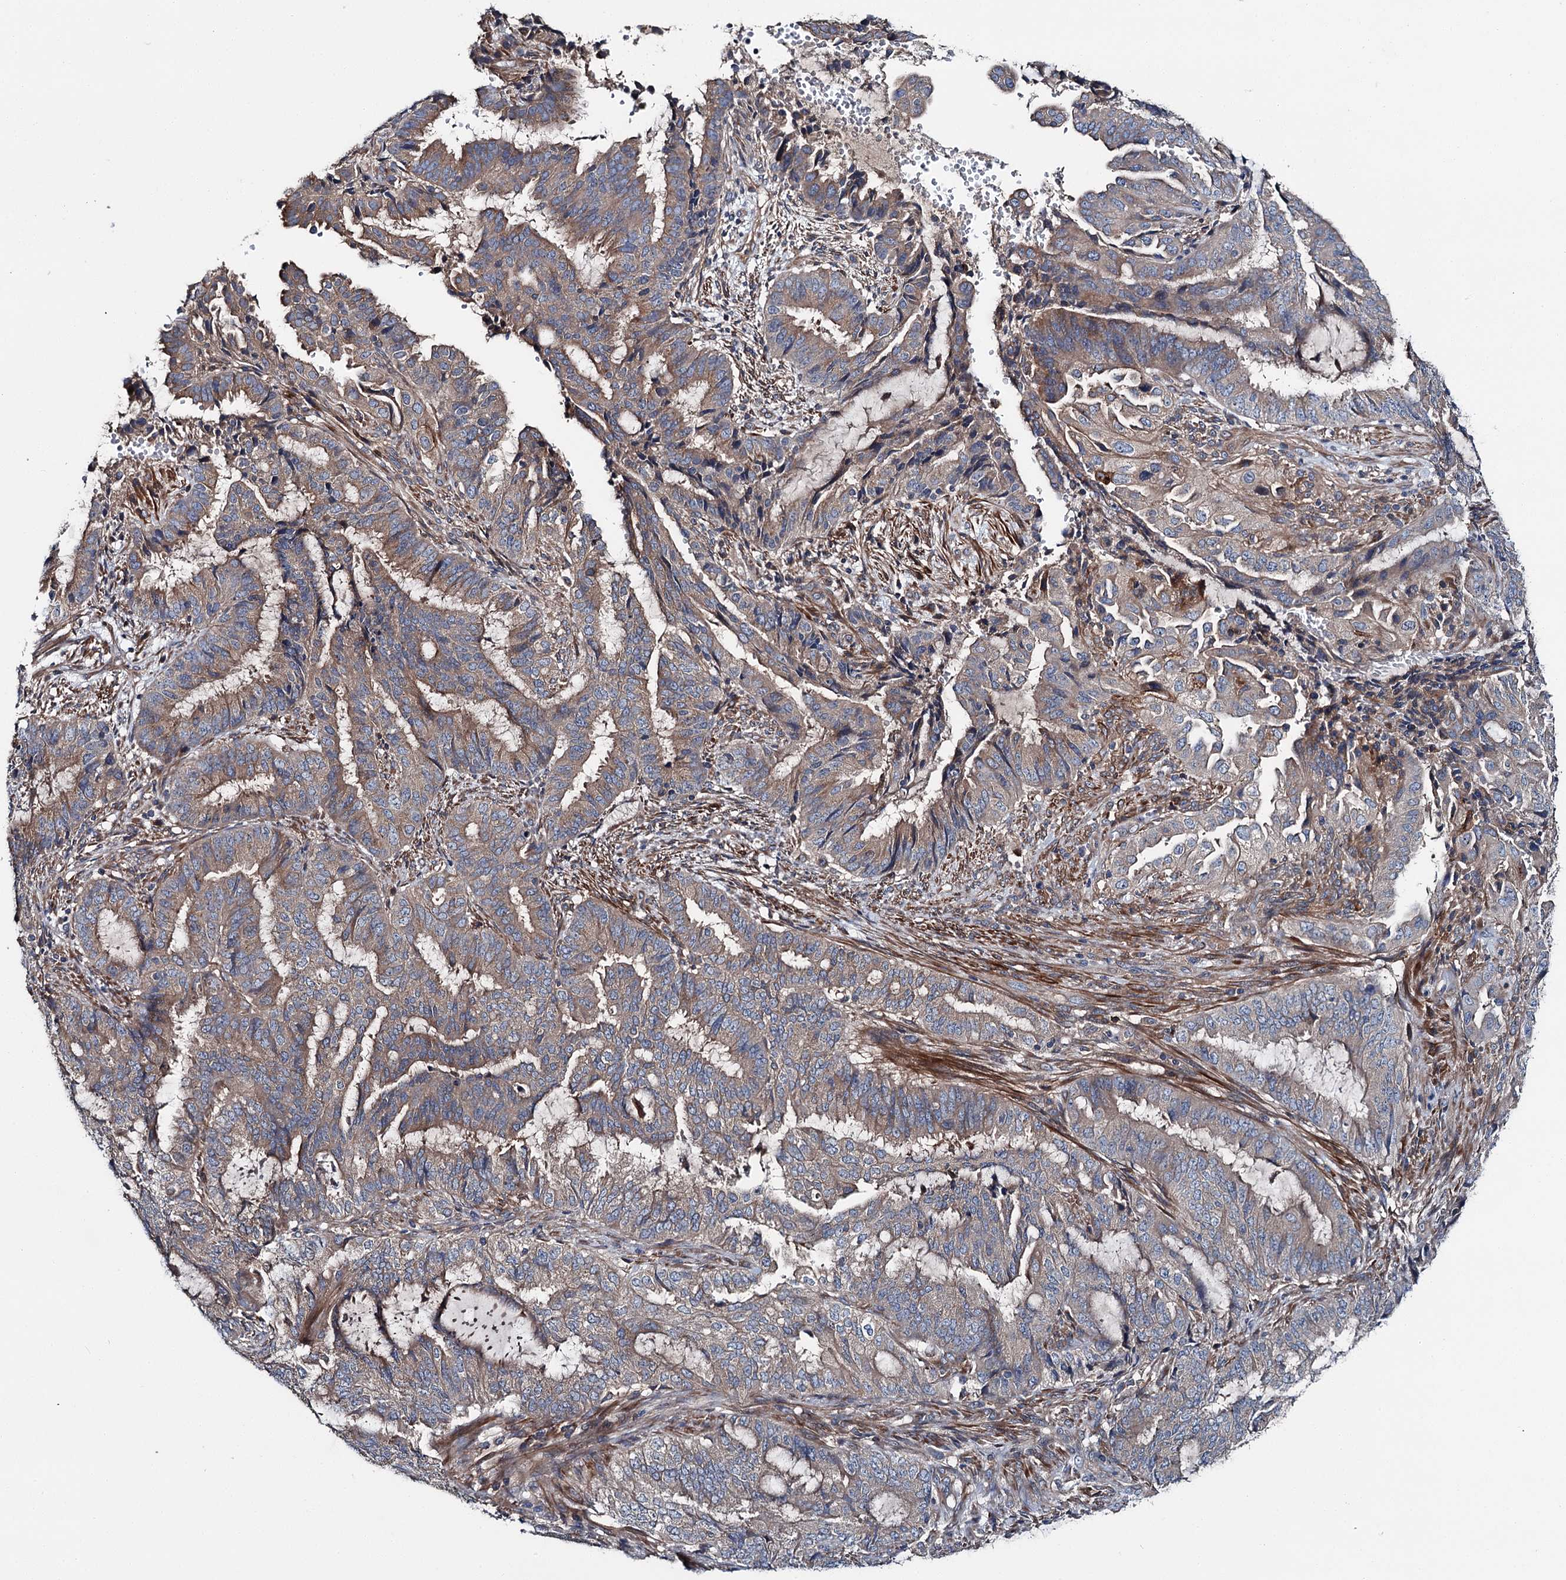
{"staining": {"intensity": "moderate", "quantity": "25%-75%", "location": "cytoplasmic/membranous"}, "tissue": "endometrial cancer", "cell_type": "Tumor cells", "image_type": "cancer", "snomed": [{"axis": "morphology", "description": "Adenocarcinoma, NOS"}, {"axis": "topography", "description": "Endometrium"}], "caption": "A medium amount of moderate cytoplasmic/membranous expression is appreciated in about 25%-75% of tumor cells in endometrial cancer tissue. Ihc stains the protein of interest in brown and the nuclei are stained blue.", "gene": "SLC22A25", "patient": {"sex": "female", "age": 51}}